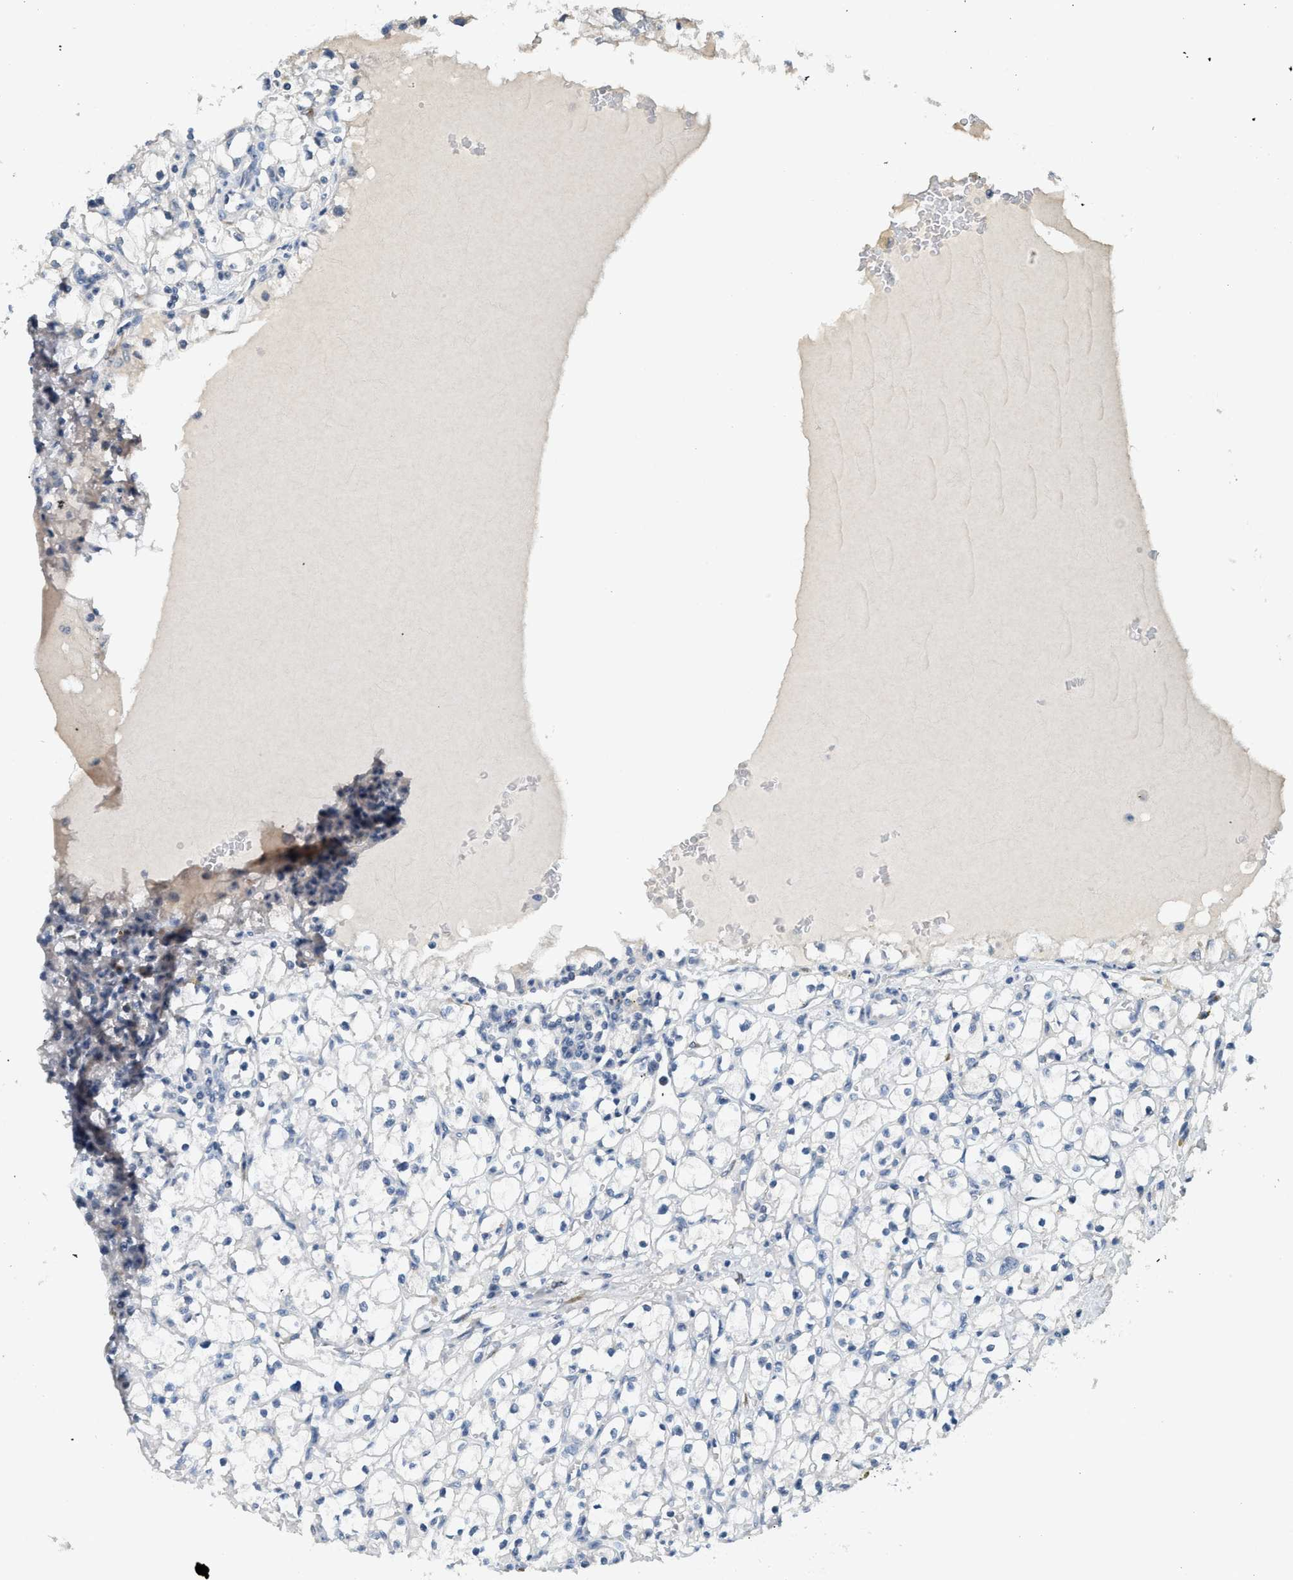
{"staining": {"intensity": "negative", "quantity": "none", "location": "none"}, "tissue": "renal cancer", "cell_type": "Tumor cells", "image_type": "cancer", "snomed": [{"axis": "morphology", "description": "Adenocarcinoma, NOS"}, {"axis": "topography", "description": "Kidney"}], "caption": "Photomicrograph shows no significant protein expression in tumor cells of adenocarcinoma (renal).", "gene": "TMEM154", "patient": {"sex": "male", "age": 56}}